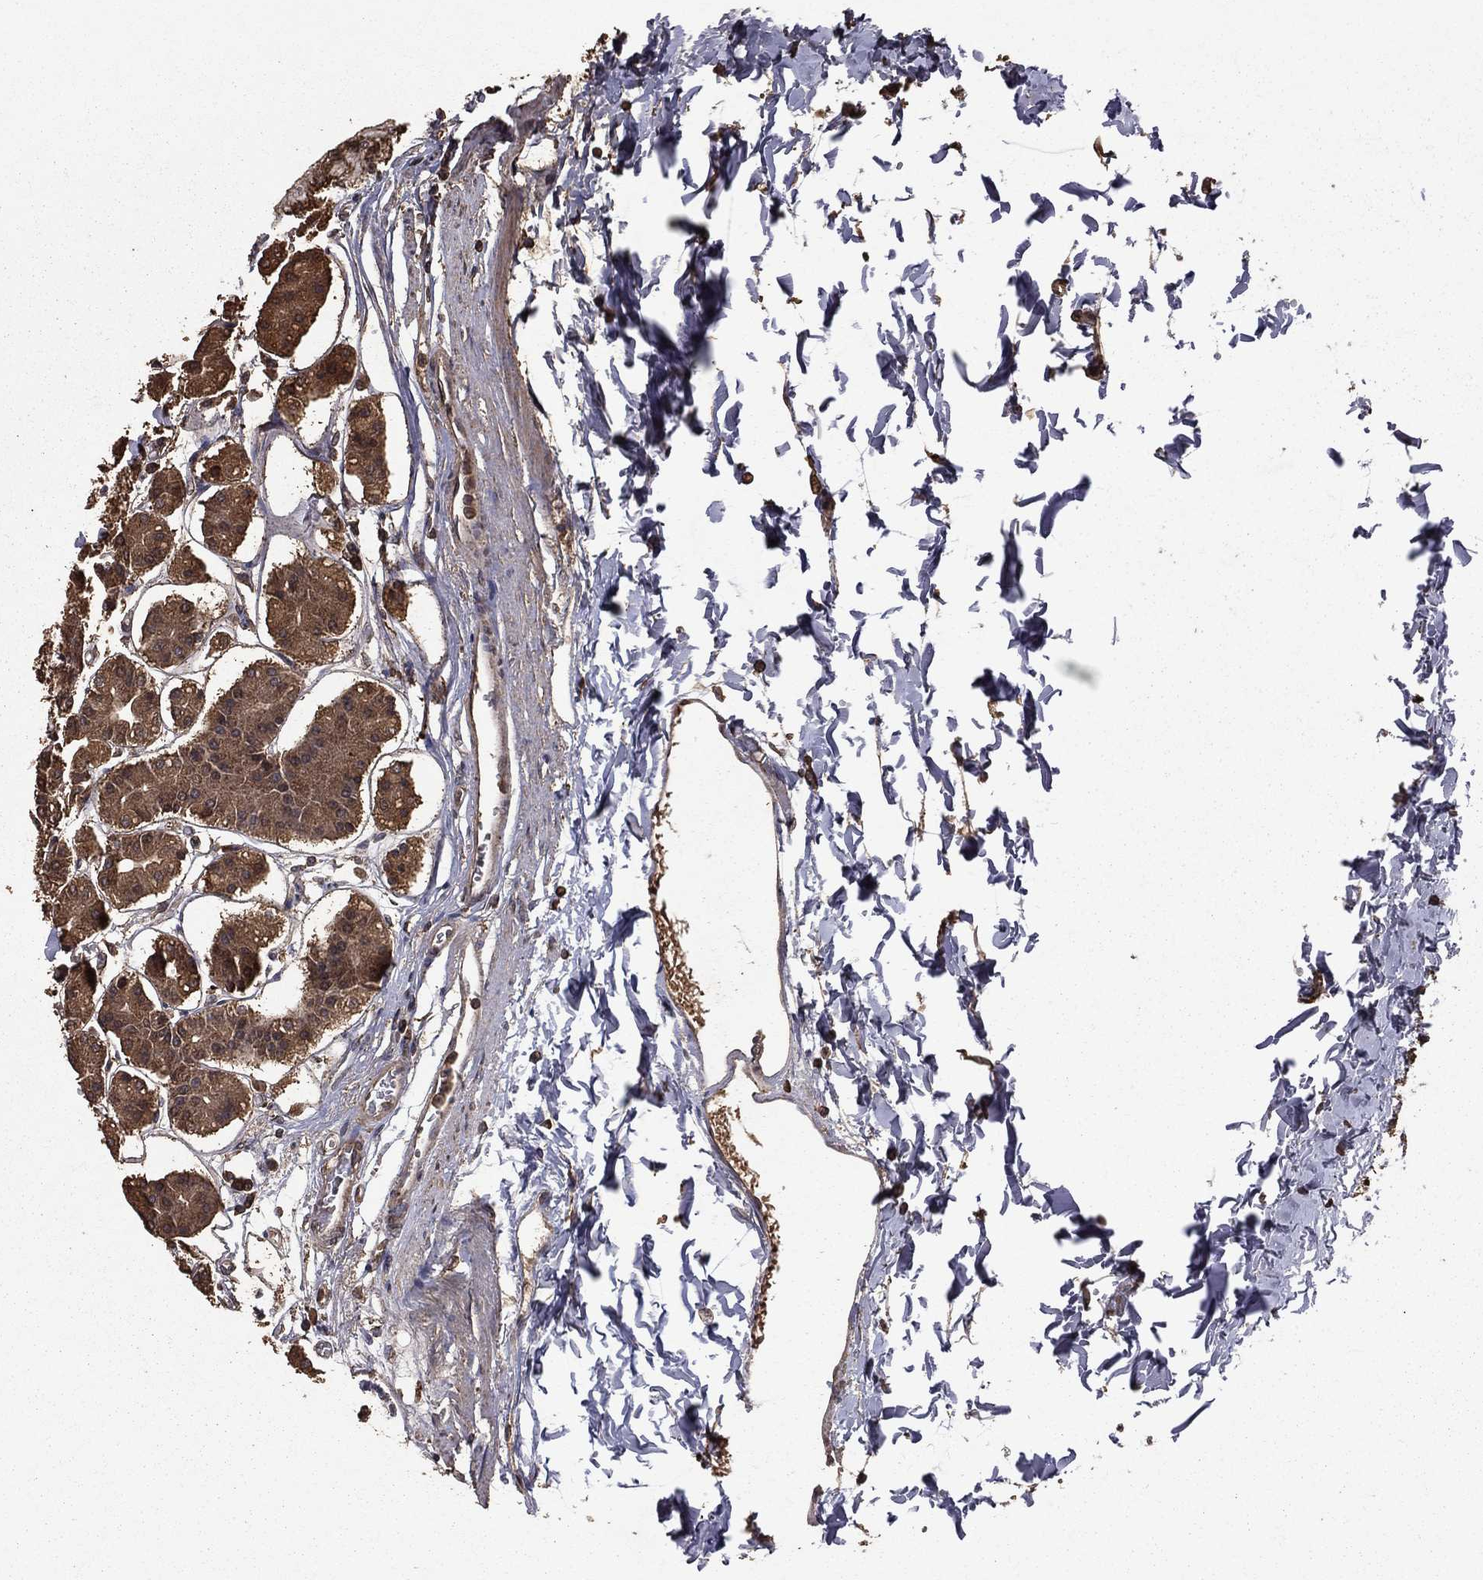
{"staining": {"intensity": "moderate", "quantity": ">75%", "location": "cytoplasmic/membranous"}, "tissue": "stomach", "cell_type": "Glandular cells", "image_type": "normal", "snomed": [{"axis": "morphology", "description": "Normal tissue, NOS"}, {"axis": "topography", "description": "Skeletal muscle"}, {"axis": "topography", "description": "Stomach"}], "caption": "Stomach stained for a protein (brown) shows moderate cytoplasmic/membranous positive expression in approximately >75% of glandular cells.", "gene": "BIRC6", "patient": {"sex": "female", "age": 57}}